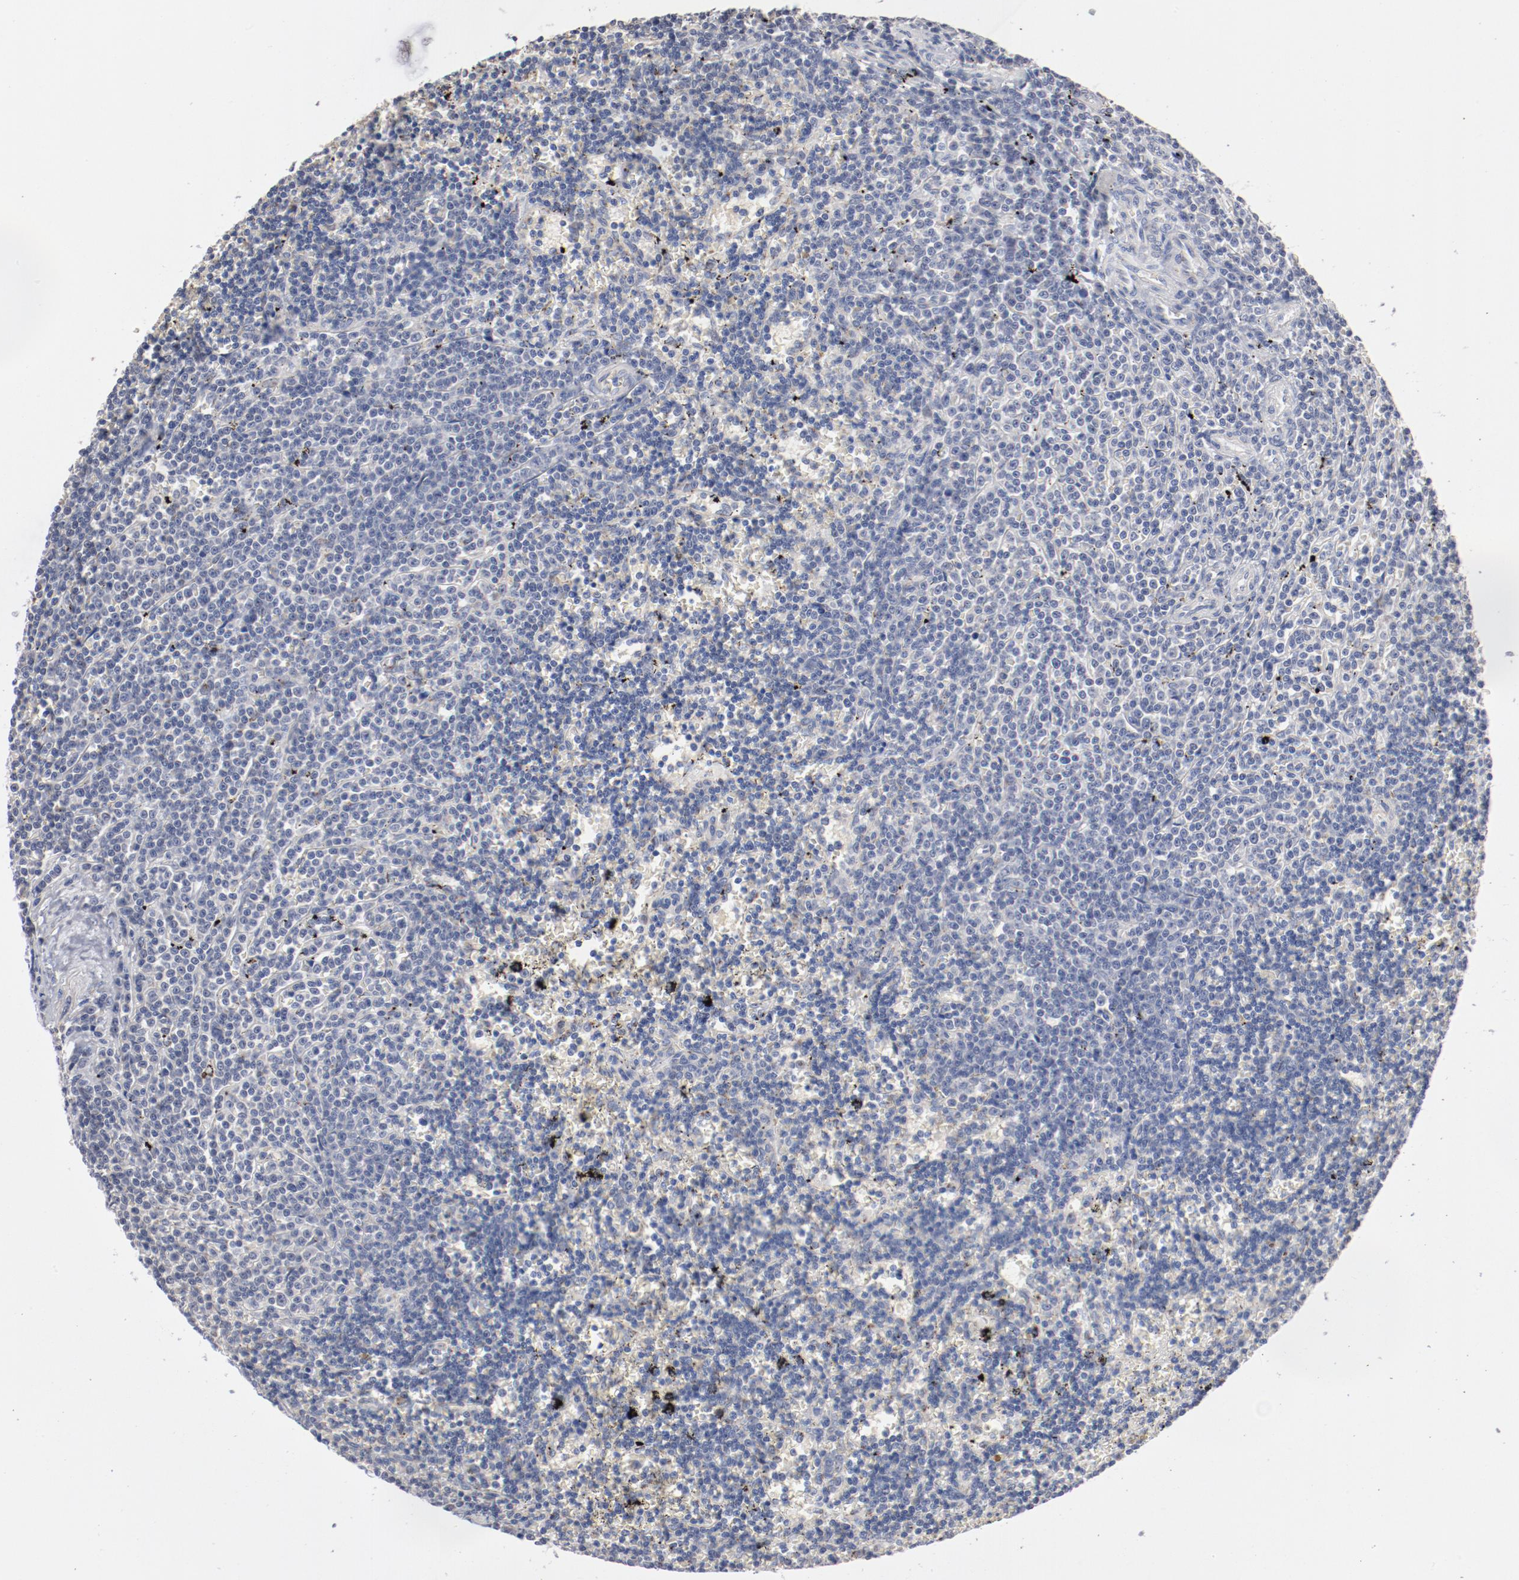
{"staining": {"intensity": "negative", "quantity": "none", "location": "none"}, "tissue": "lymphoma", "cell_type": "Tumor cells", "image_type": "cancer", "snomed": [{"axis": "morphology", "description": "Malignant lymphoma, non-Hodgkin's type, Low grade"}, {"axis": "topography", "description": "Spleen"}], "caption": "A high-resolution photomicrograph shows immunohistochemistry staining of lymphoma, which exhibits no significant staining in tumor cells.", "gene": "AK7", "patient": {"sex": "male", "age": 60}}